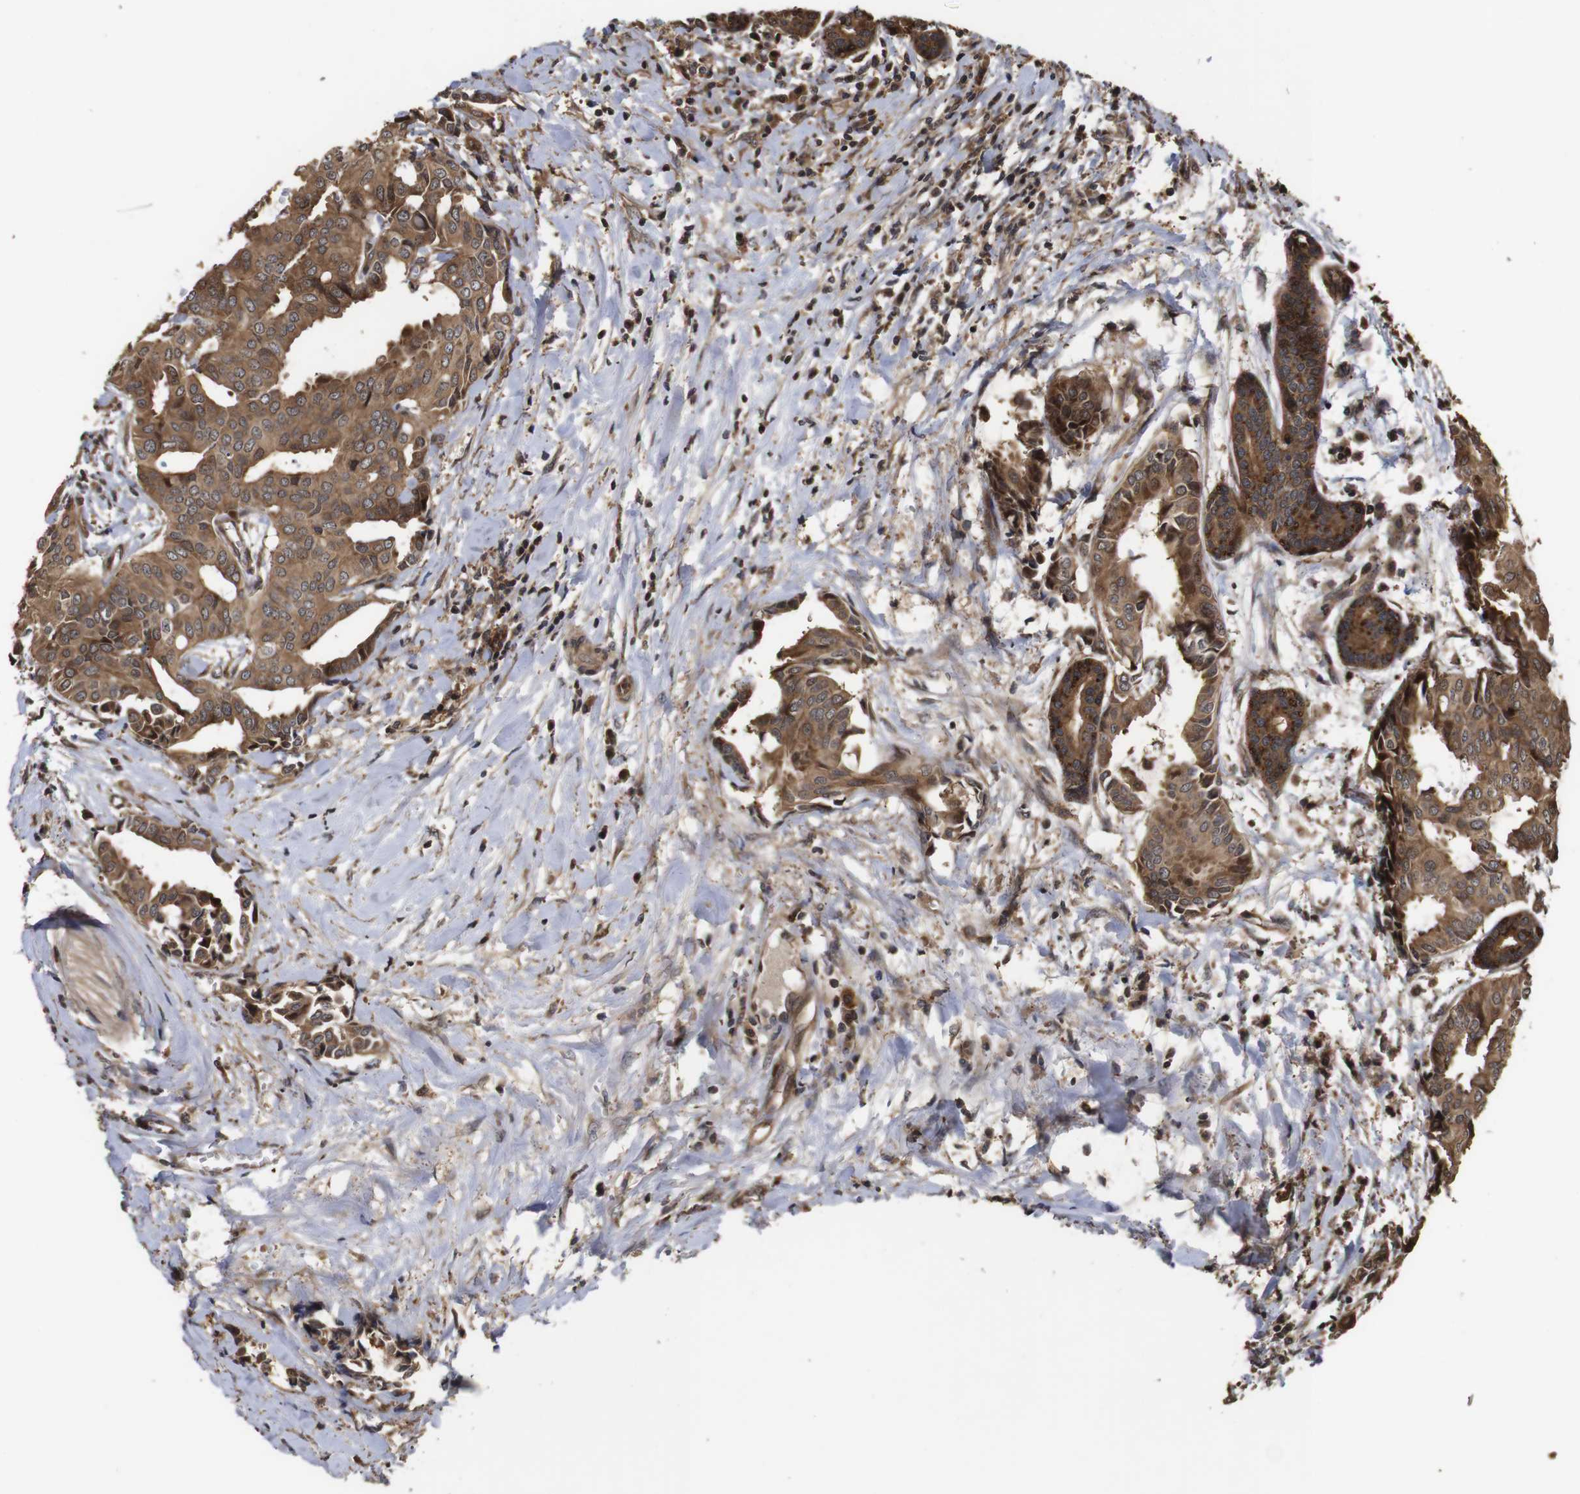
{"staining": {"intensity": "moderate", "quantity": ">75%", "location": "cytoplasmic/membranous"}, "tissue": "head and neck cancer", "cell_type": "Tumor cells", "image_type": "cancer", "snomed": [{"axis": "morphology", "description": "Adenocarcinoma, NOS"}, {"axis": "topography", "description": "Salivary gland"}, {"axis": "topography", "description": "Head-Neck"}], "caption": "Adenocarcinoma (head and neck) stained with immunohistochemistry (IHC) exhibits moderate cytoplasmic/membranous expression in approximately >75% of tumor cells.", "gene": "PTPN14", "patient": {"sex": "female", "age": 59}}